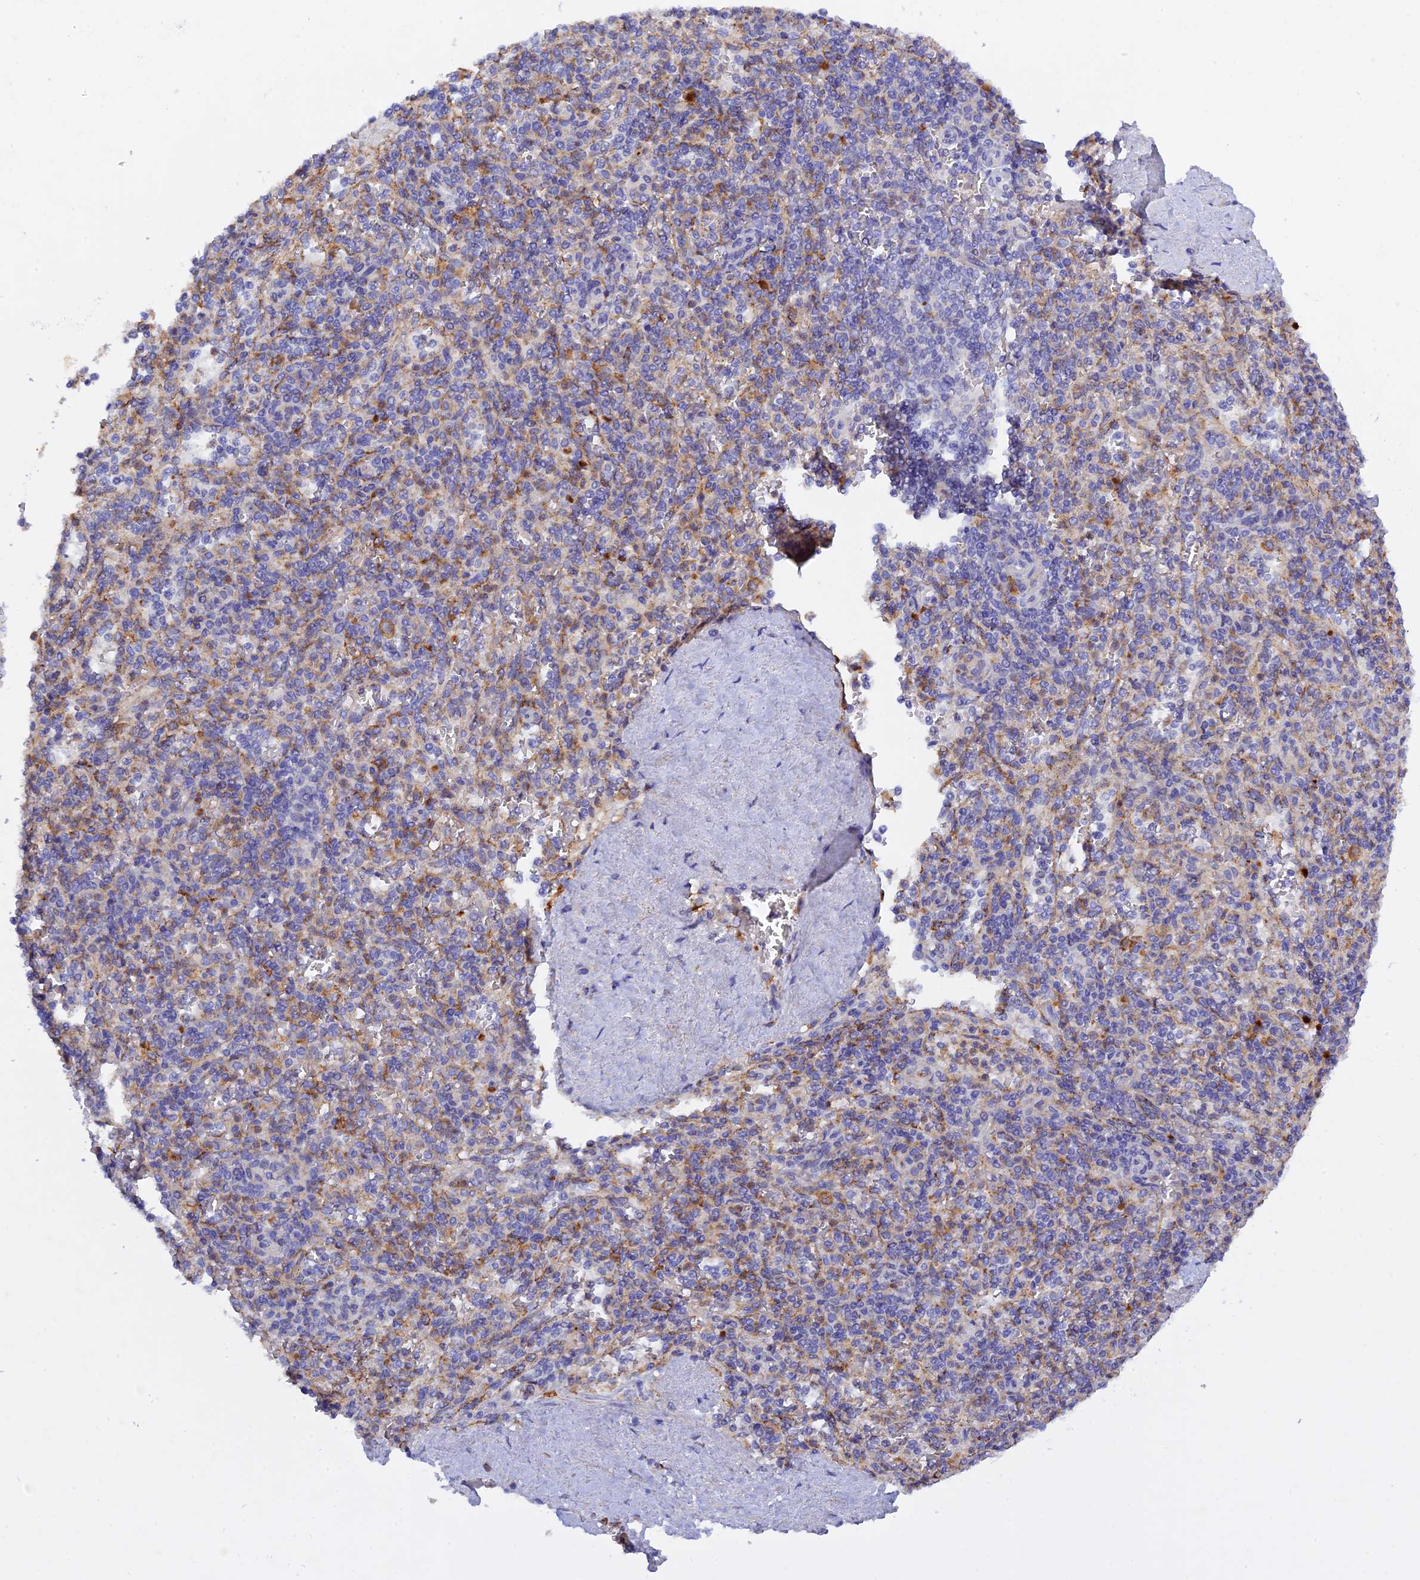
{"staining": {"intensity": "moderate", "quantity": "<25%", "location": "cytoplasmic/membranous"}, "tissue": "spleen", "cell_type": "Cells in red pulp", "image_type": "normal", "snomed": [{"axis": "morphology", "description": "Normal tissue, NOS"}, {"axis": "topography", "description": "Spleen"}], "caption": "Immunohistochemical staining of unremarkable spleen exhibits moderate cytoplasmic/membranous protein staining in about <25% of cells in red pulp.", "gene": "RPGRIP1L", "patient": {"sex": "male", "age": 82}}